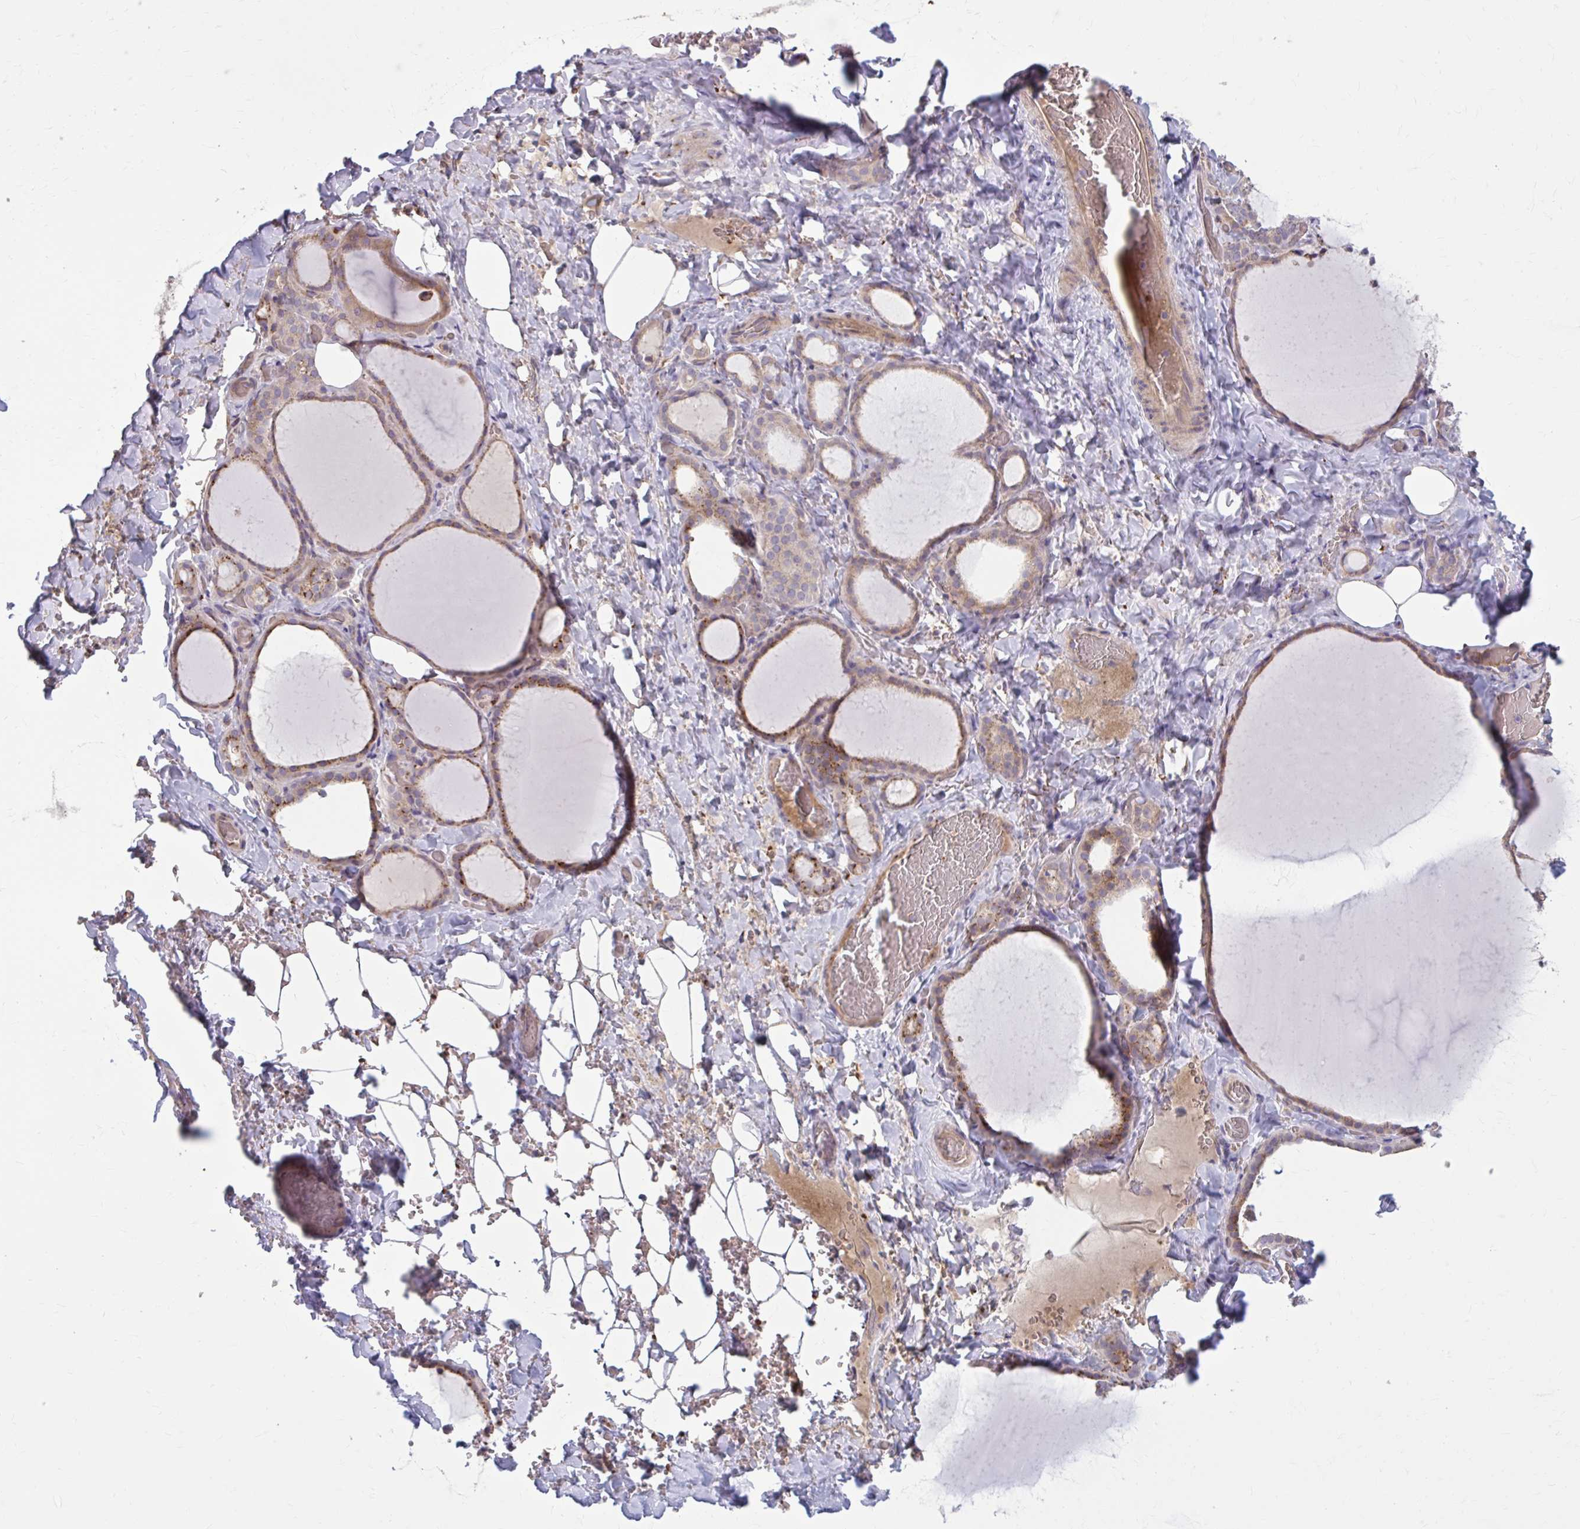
{"staining": {"intensity": "moderate", "quantity": ">75%", "location": "cytoplasmic/membranous"}, "tissue": "thyroid gland", "cell_type": "Glandular cells", "image_type": "normal", "snomed": [{"axis": "morphology", "description": "Normal tissue, NOS"}, {"axis": "topography", "description": "Thyroid gland"}], "caption": "This is a micrograph of immunohistochemistry (IHC) staining of normal thyroid gland, which shows moderate positivity in the cytoplasmic/membranous of glandular cells.", "gene": "SNF8", "patient": {"sex": "female", "age": 22}}